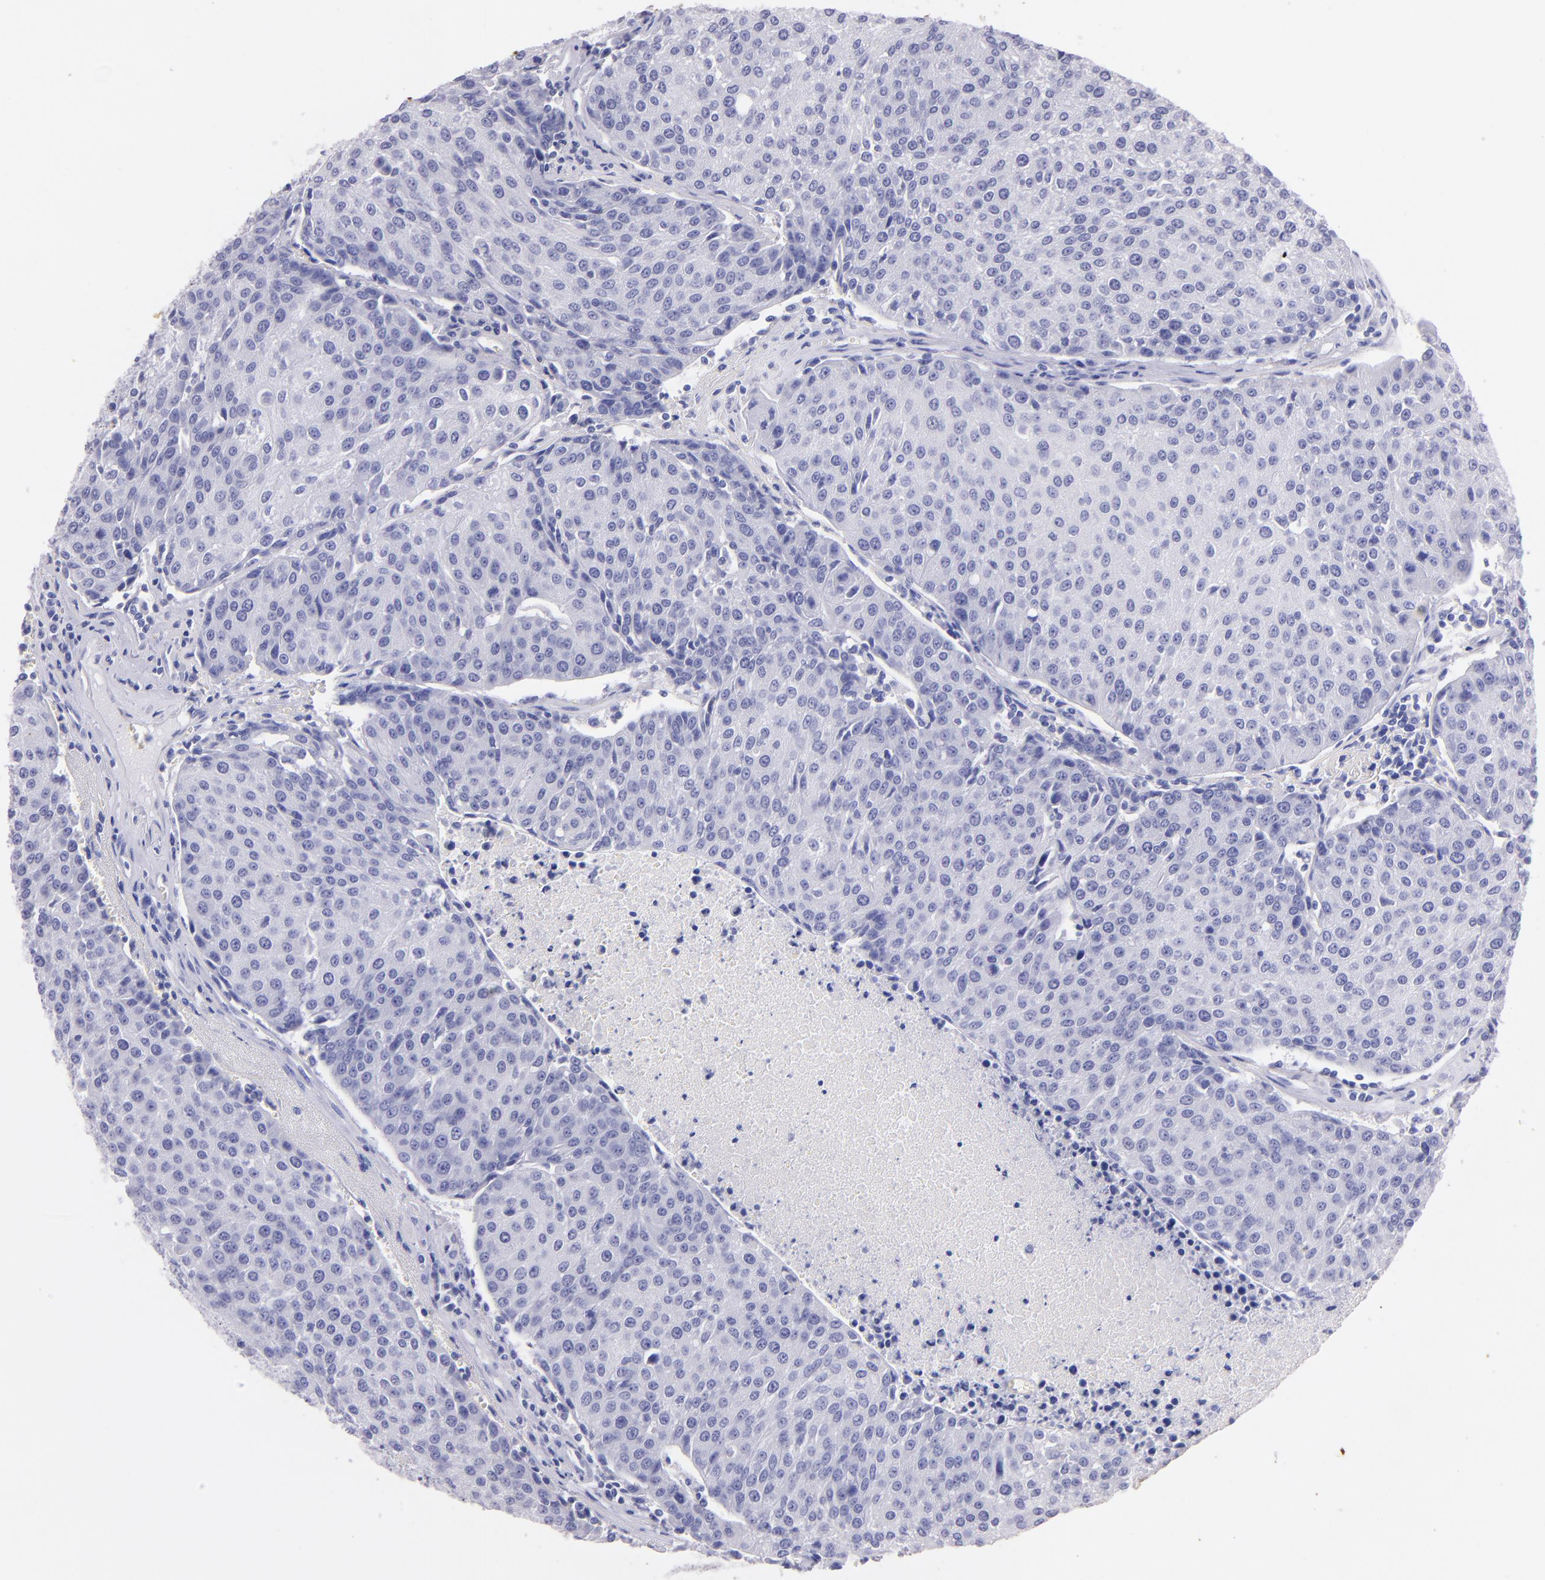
{"staining": {"intensity": "negative", "quantity": "none", "location": "none"}, "tissue": "urothelial cancer", "cell_type": "Tumor cells", "image_type": "cancer", "snomed": [{"axis": "morphology", "description": "Urothelial carcinoma, High grade"}, {"axis": "topography", "description": "Urinary bladder"}], "caption": "DAB (3,3'-diaminobenzidine) immunohistochemical staining of human urothelial cancer reveals no significant expression in tumor cells.", "gene": "UCHL1", "patient": {"sex": "female", "age": 85}}